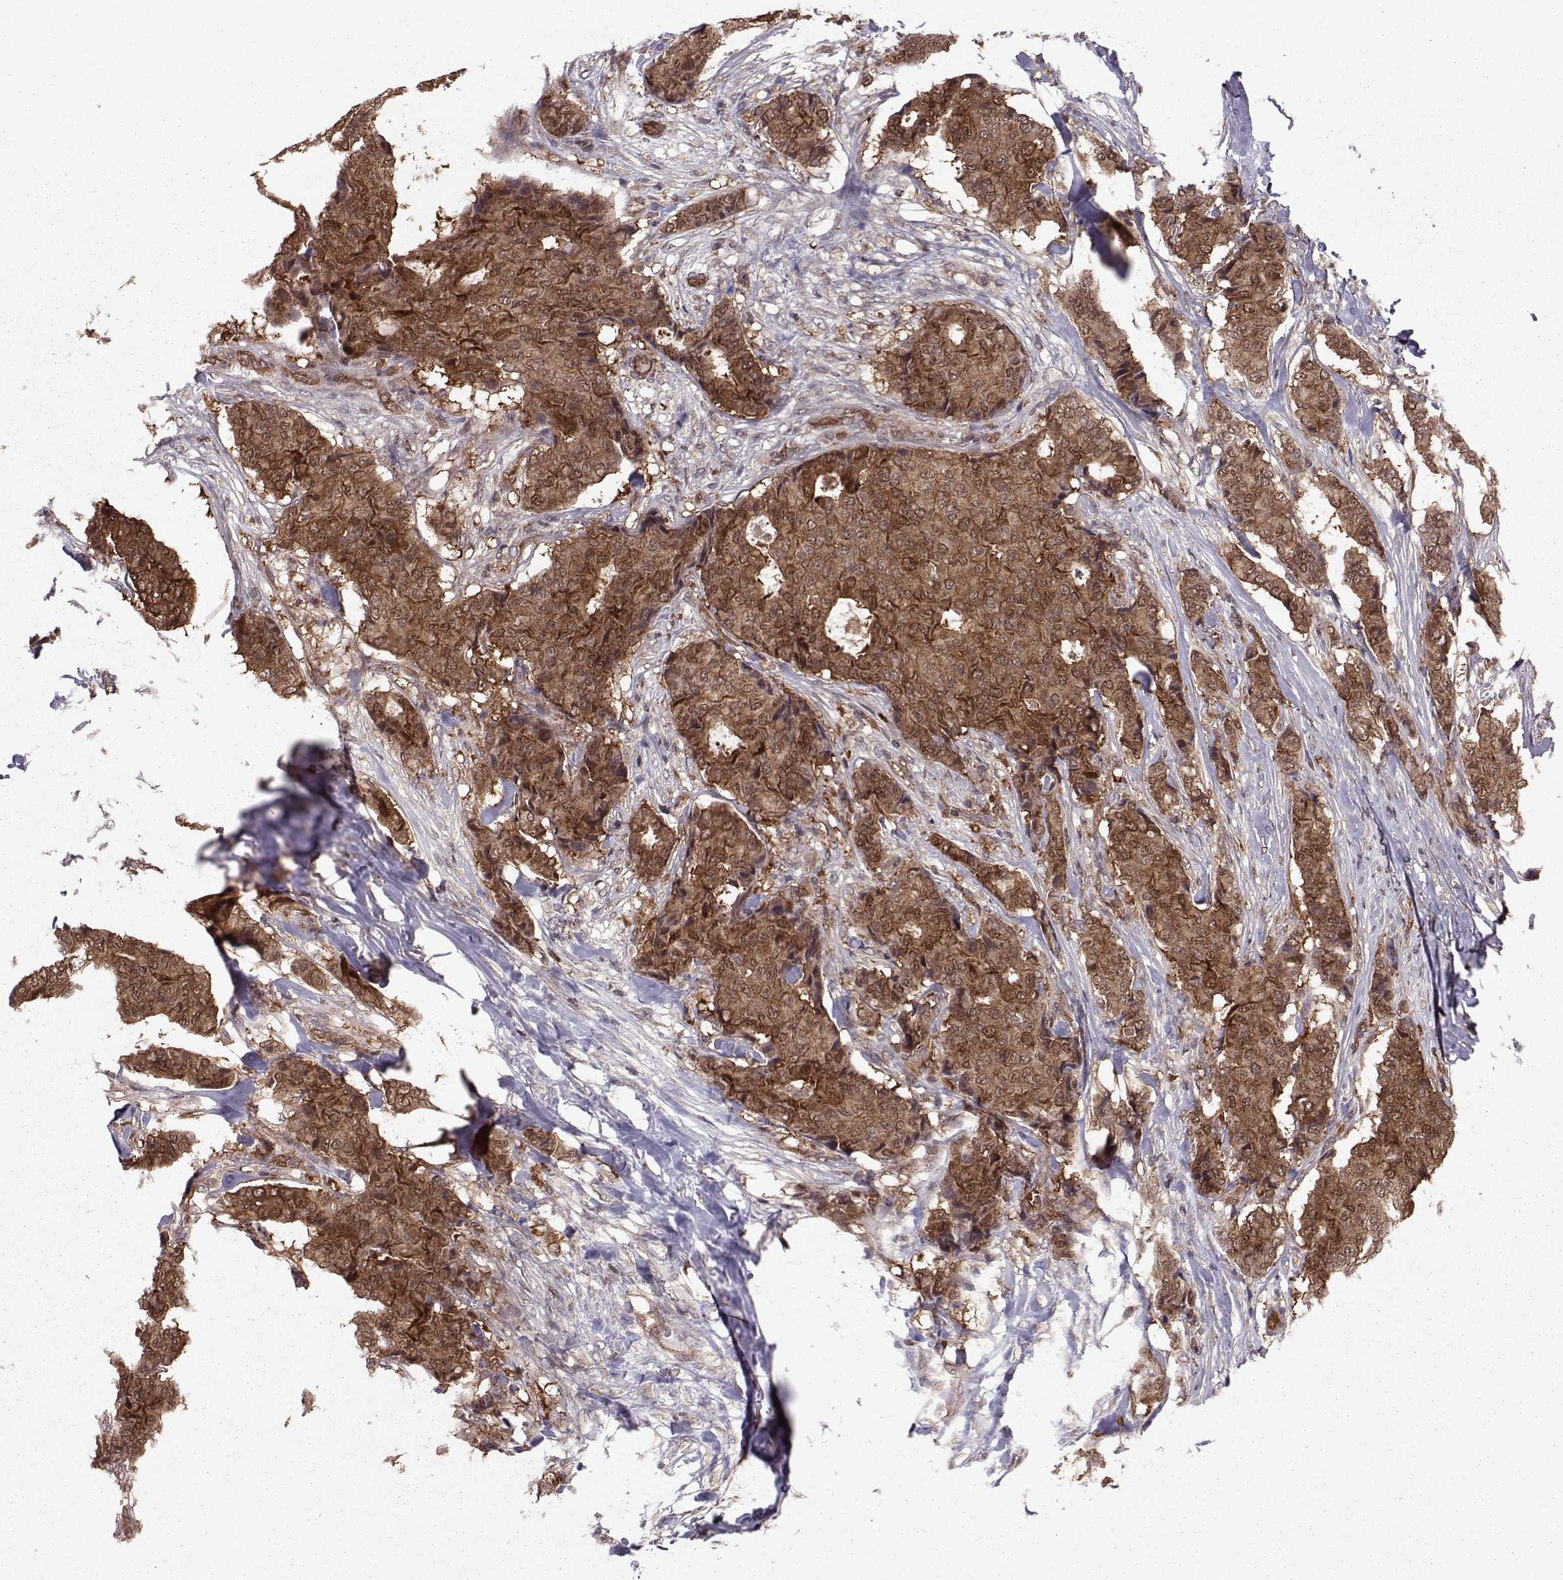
{"staining": {"intensity": "strong", "quantity": "25%-75%", "location": "cytoplasmic/membranous"}, "tissue": "breast cancer", "cell_type": "Tumor cells", "image_type": "cancer", "snomed": [{"axis": "morphology", "description": "Duct carcinoma"}, {"axis": "topography", "description": "Breast"}], "caption": "This photomicrograph reveals immunohistochemistry staining of human breast infiltrating ductal carcinoma, with high strong cytoplasmic/membranous positivity in approximately 25%-75% of tumor cells.", "gene": "PPP2R2A", "patient": {"sex": "female", "age": 75}}